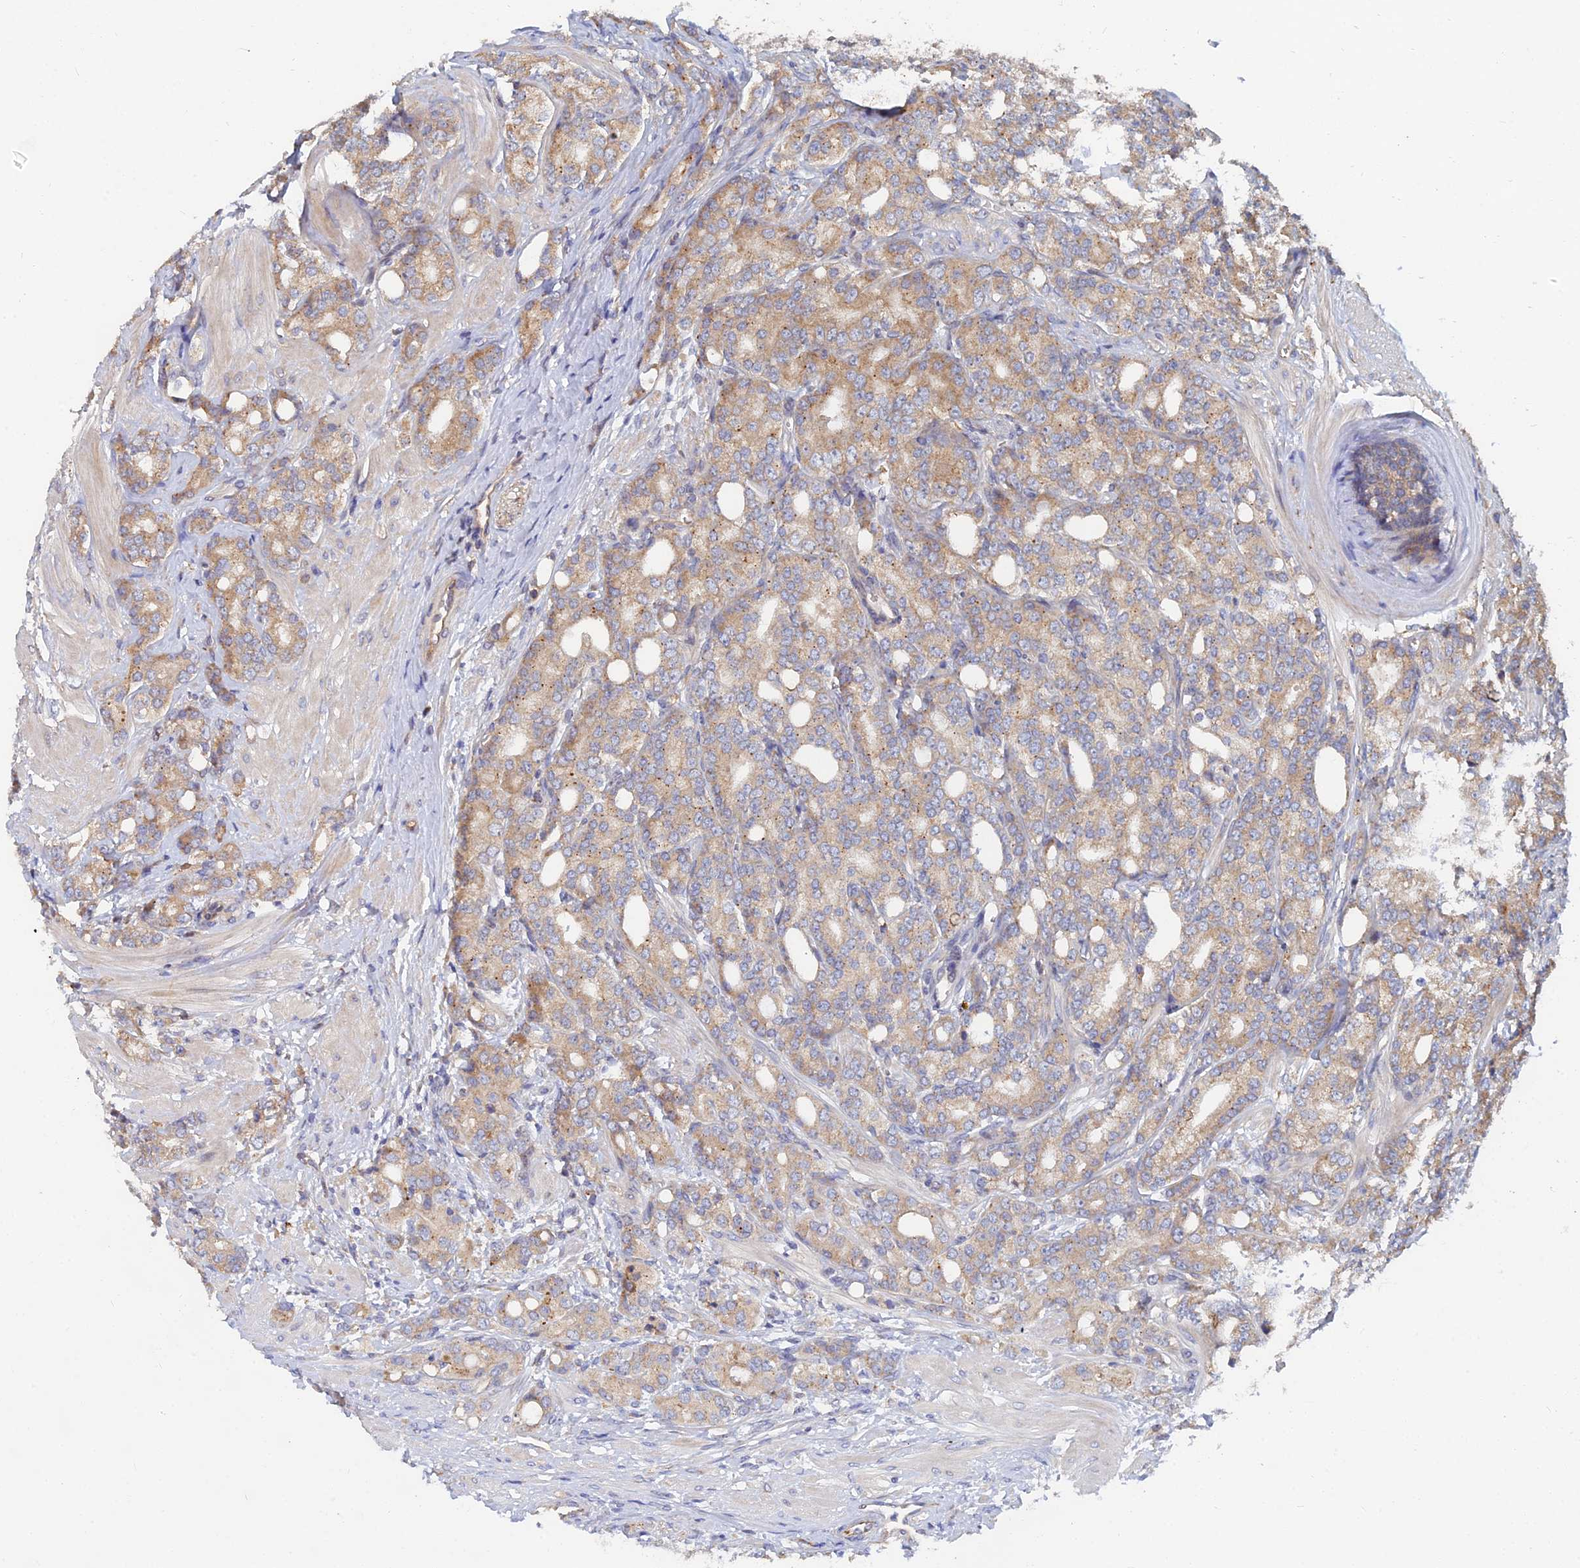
{"staining": {"intensity": "moderate", "quantity": ">75%", "location": "cytoplasmic/membranous"}, "tissue": "prostate cancer", "cell_type": "Tumor cells", "image_type": "cancer", "snomed": [{"axis": "morphology", "description": "Adenocarcinoma, High grade"}, {"axis": "topography", "description": "Prostate"}], "caption": "The histopathology image shows staining of prostate cancer, revealing moderate cytoplasmic/membranous protein staining (brown color) within tumor cells.", "gene": "CCZ1", "patient": {"sex": "male", "age": 62}}